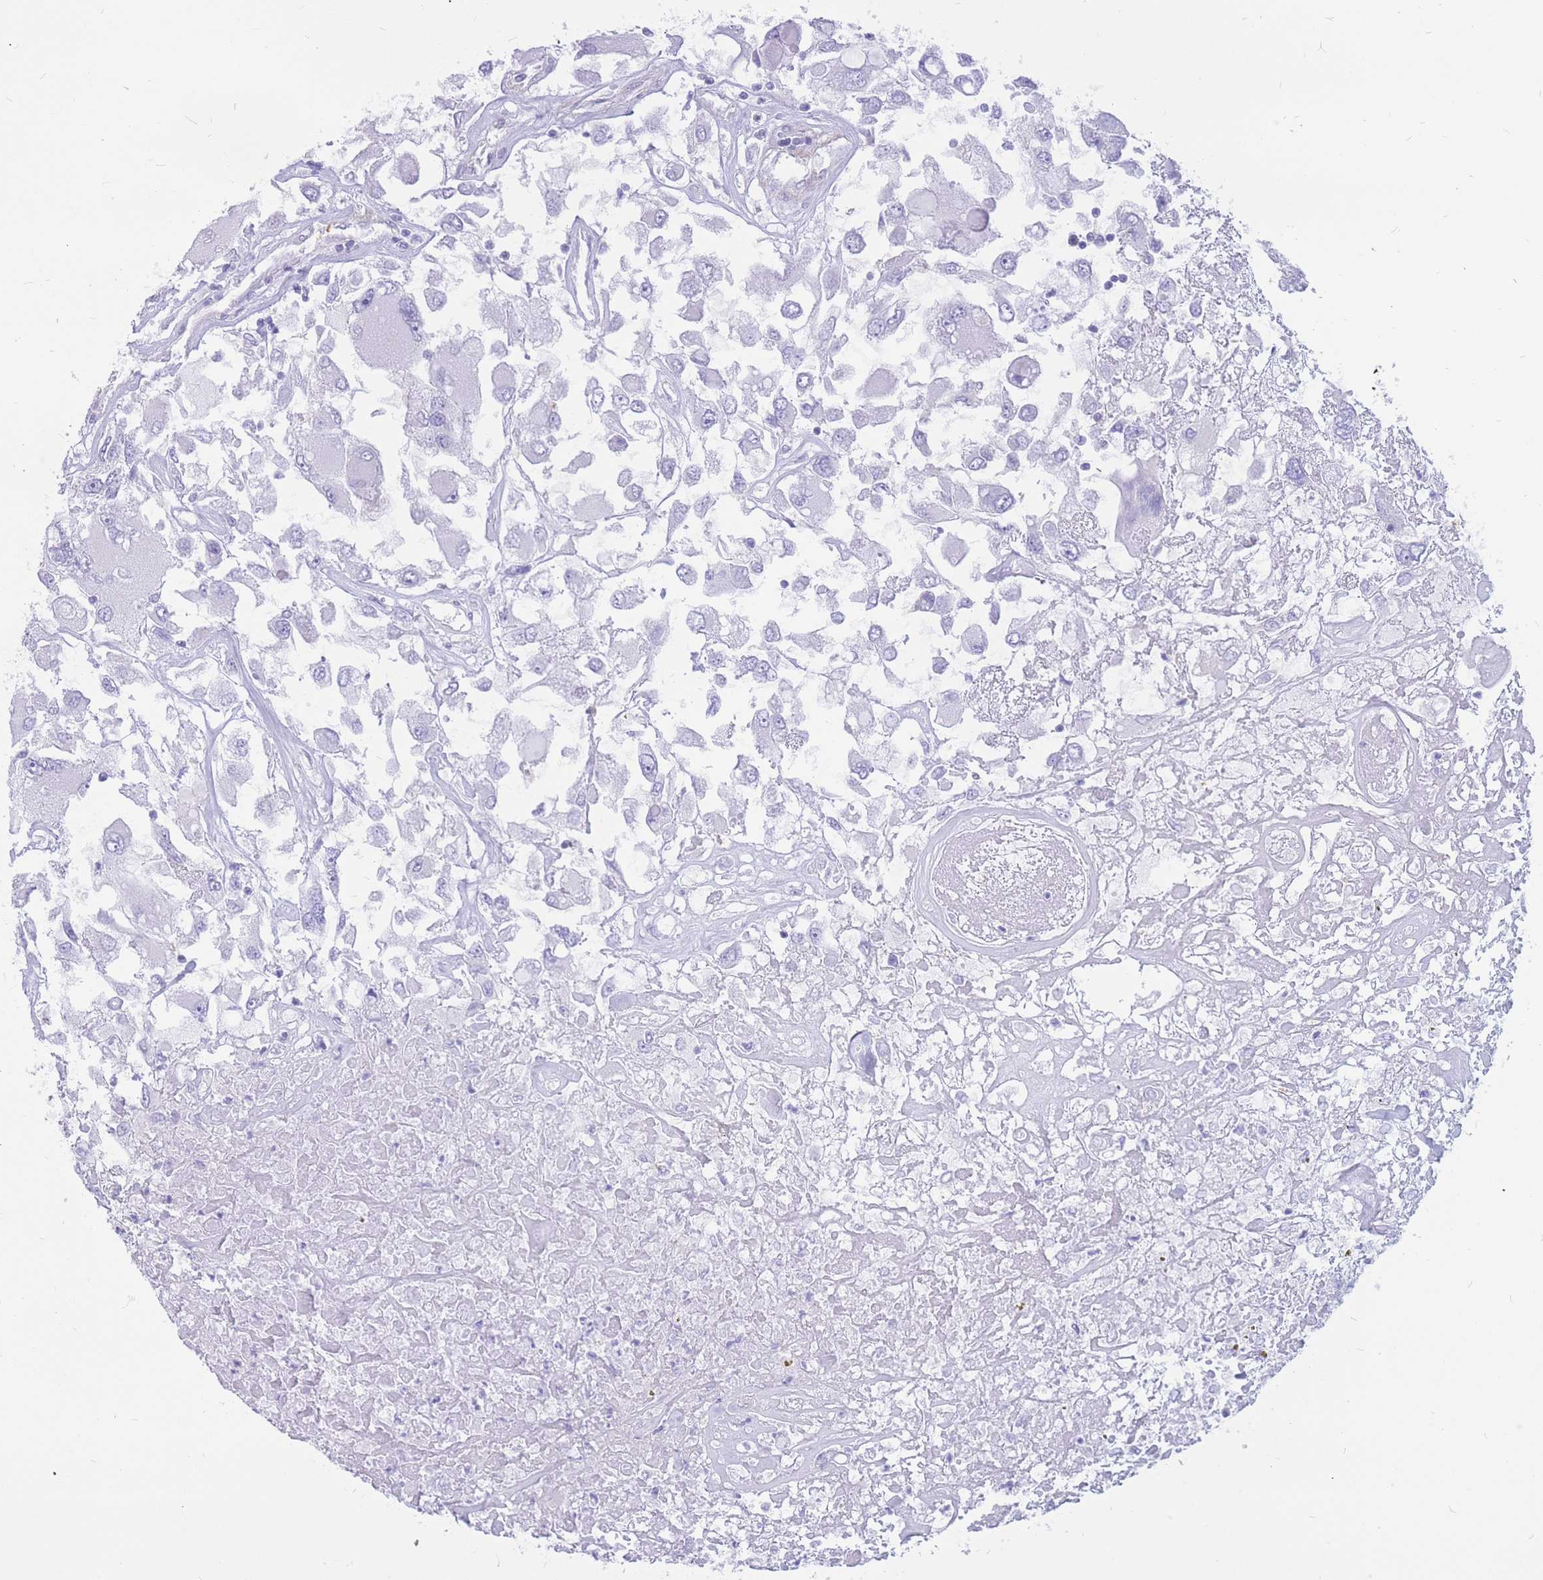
{"staining": {"intensity": "negative", "quantity": "none", "location": "none"}, "tissue": "renal cancer", "cell_type": "Tumor cells", "image_type": "cancer", "snomed": [{"axis": "morphology", "description": "Adenocarcinoma, NOS"}, {"axis": "topography", "description": "Kidney"}], "caption": "Immunohistochemistry of adenocarcinoma (renal) reveals no positivity in tumor cells.", "gene": "ADD2", "patient": {"sex": "female", "age": 52}}